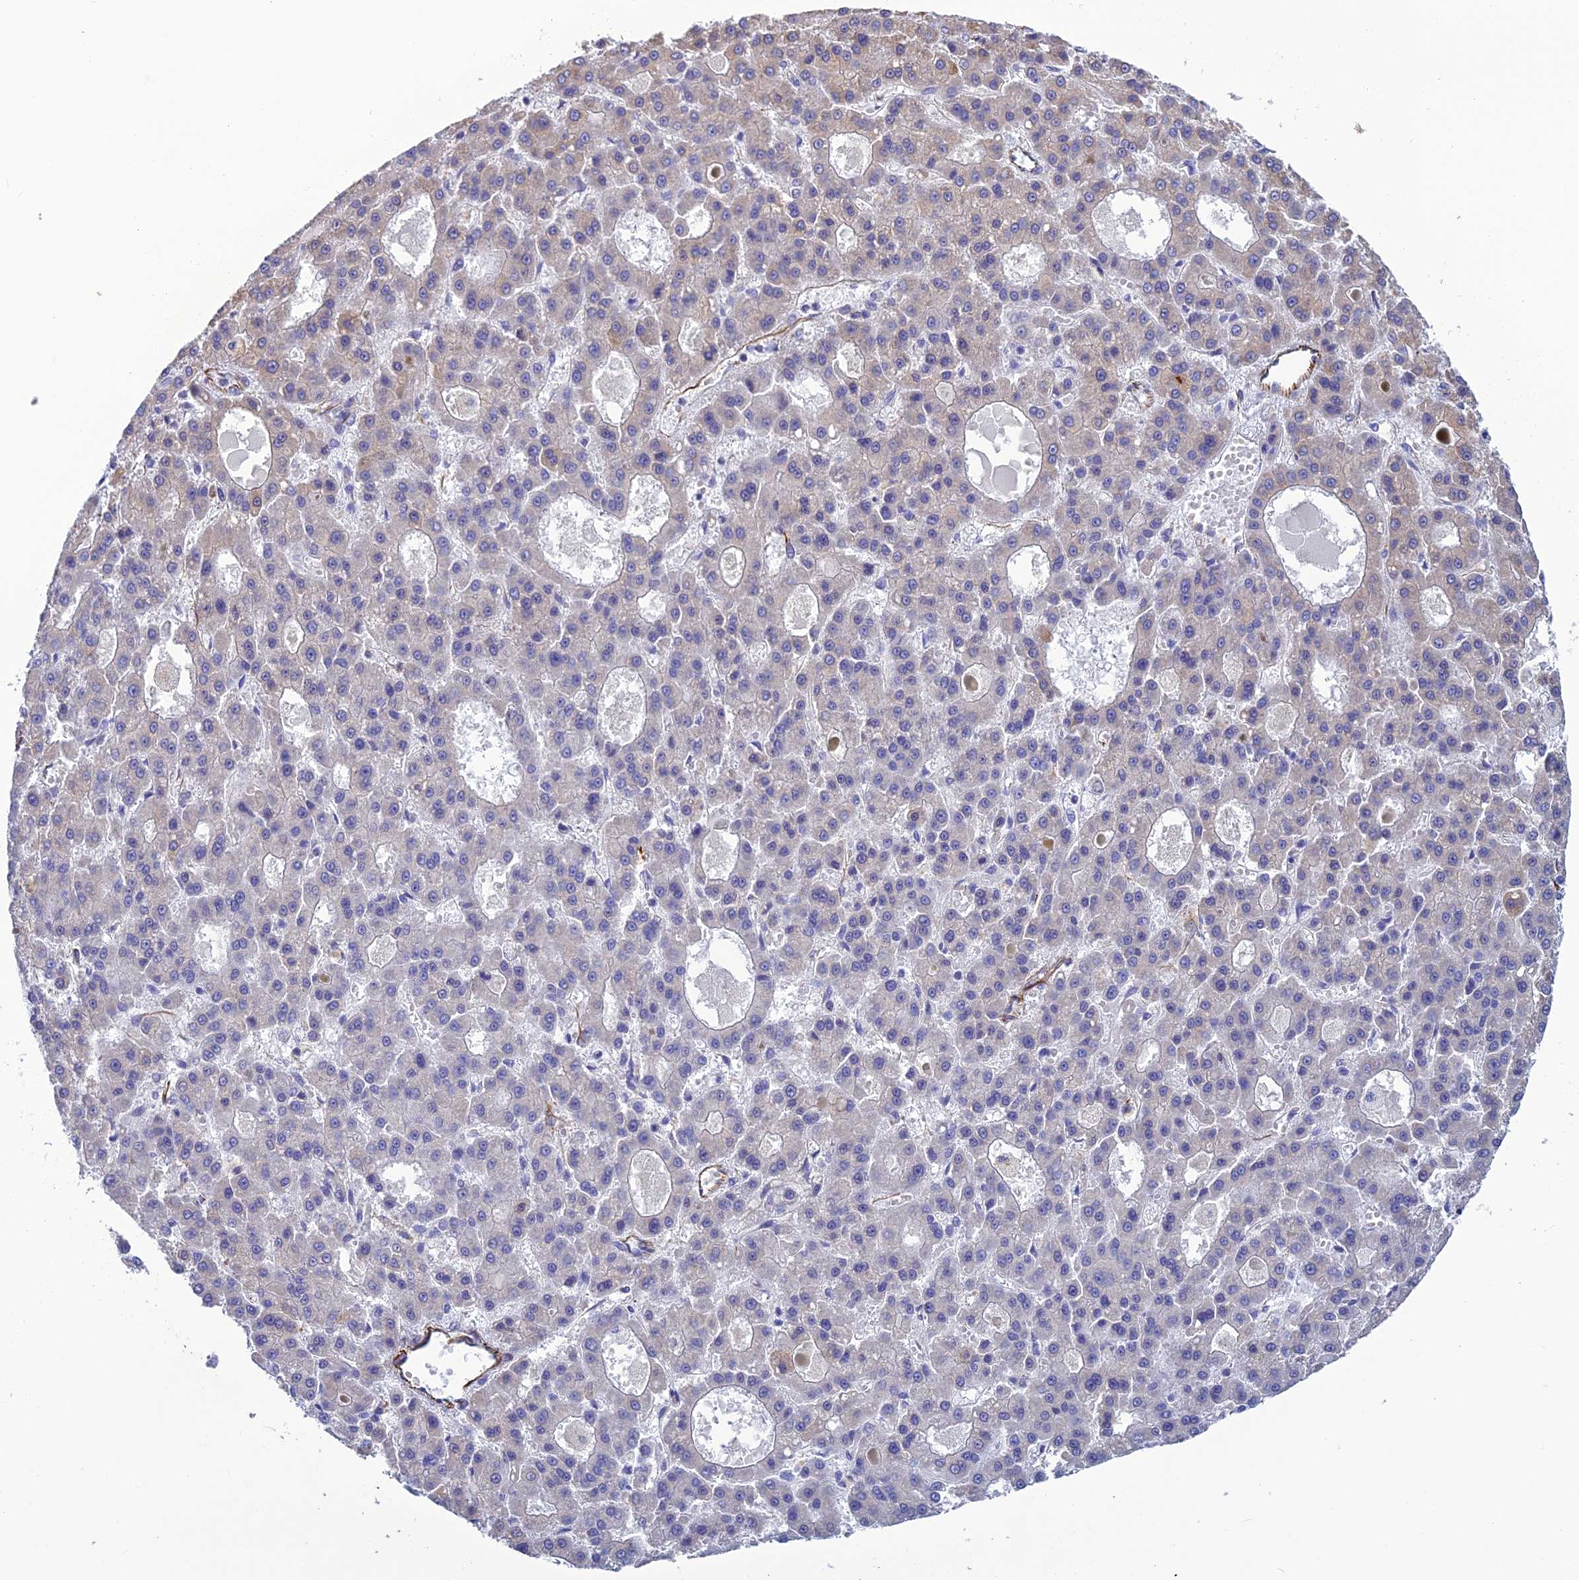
{"staining": {"intensity": "negative", "quantity": "none", "location": "none"}, "tissue": "liver cancer", "cell_type": "Tumor cells", "image_type": "cancer", "snomed": [{"axis": "morphology", "description": "Carcinoma, Hepatocellular, NOS"}, {"axis": "topography", "description": "Liver"}], "caption": "IHC of liver cancer (hepatocellular carcinoma) exhibits no staining in tumor cells.", "gene": "FBXL20", "patient": {"sex": "male", "age": 70}}